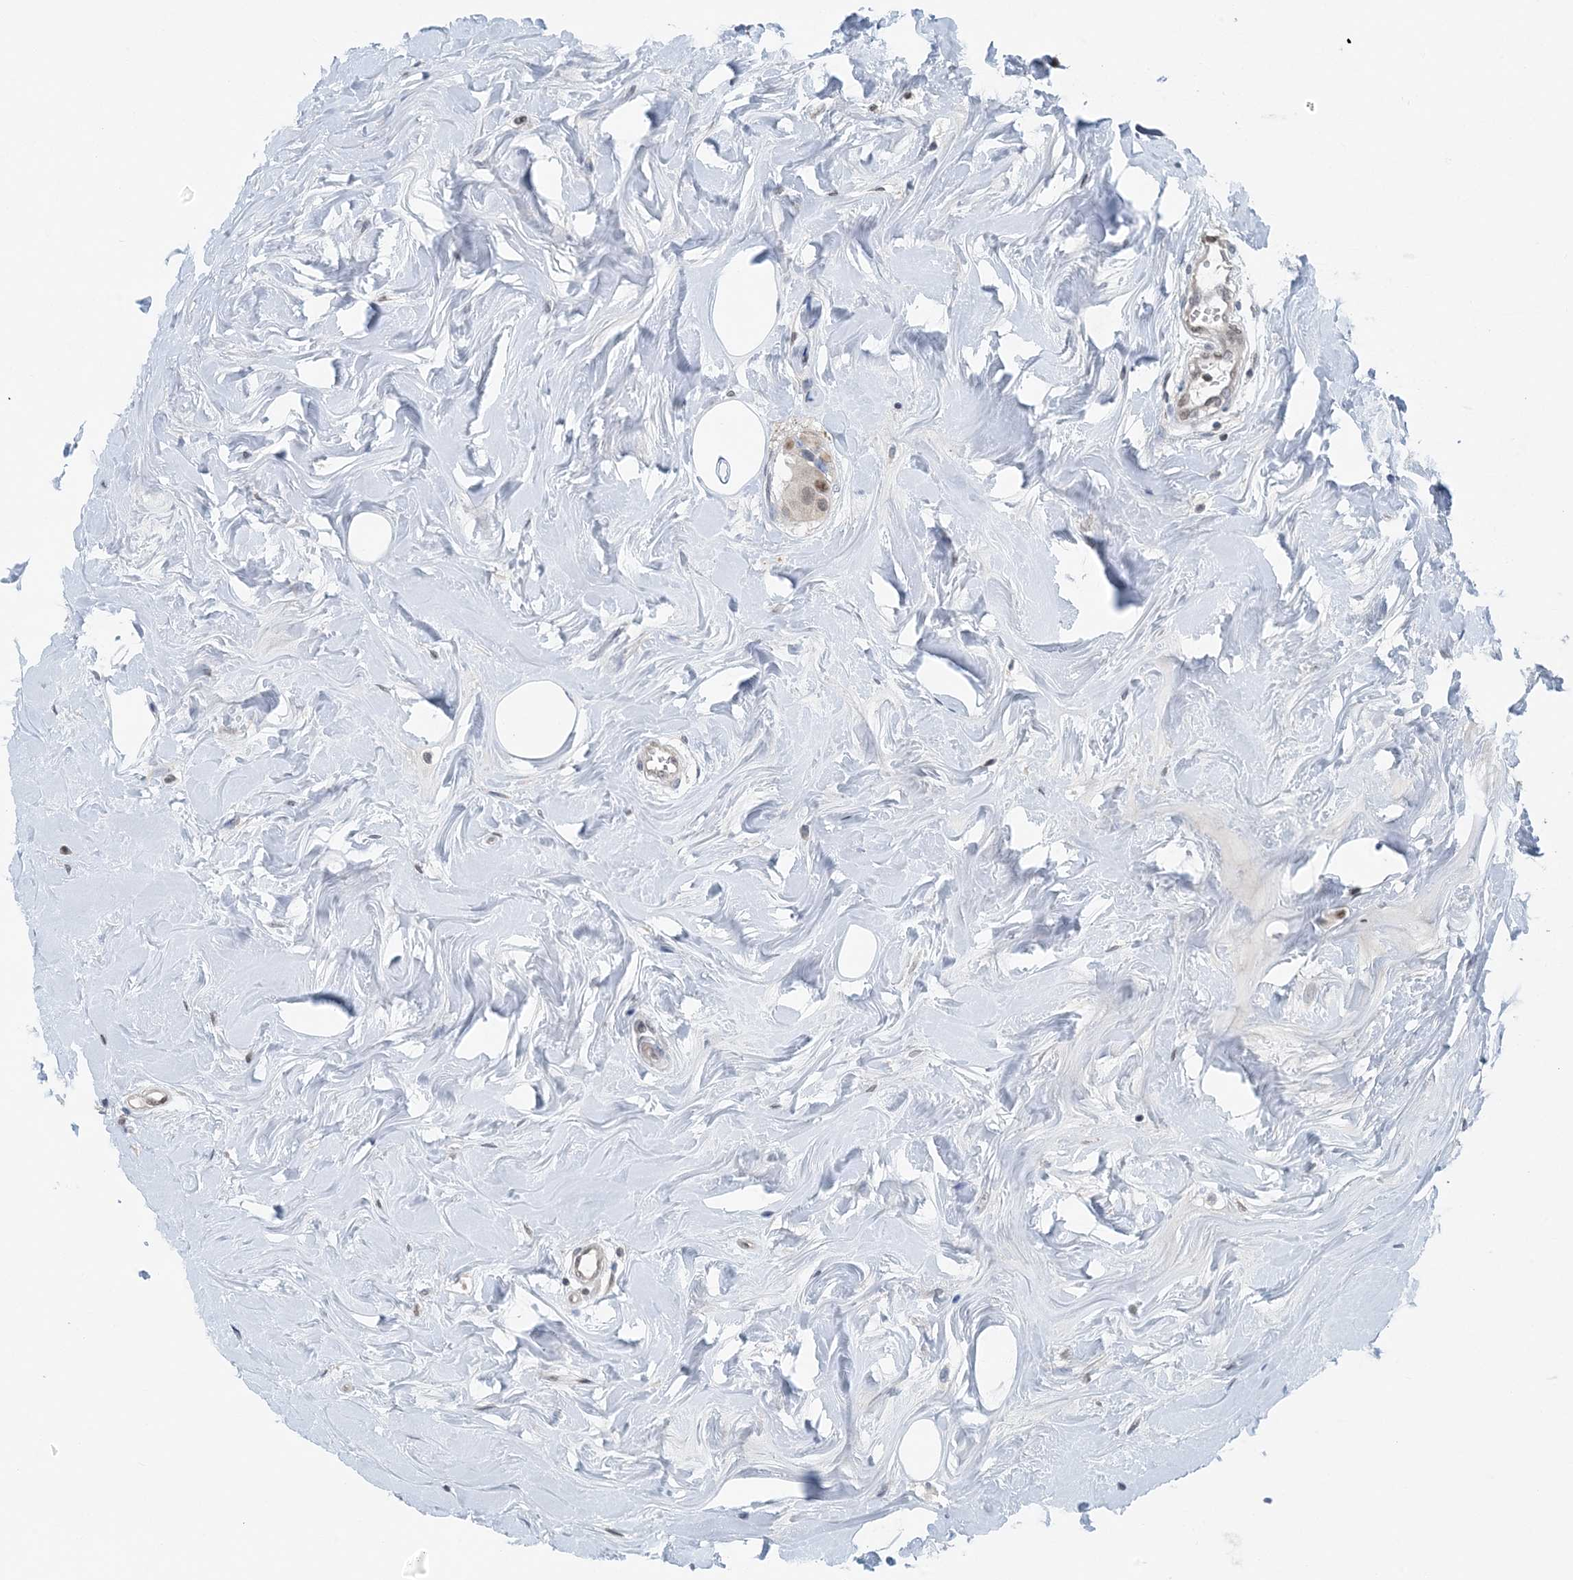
{"staining": {"intensity": "moderate", "quantity": "25%-75%", "location": "nuclear"}, "tissue": "breast cancer", "cell_type": "Tumor cells", "image_type": "cancer", "snomed": [{"axis": "morphology", "description": "Normal tissue, NOS"}, {"axis": "morphology", "description": "Duct carcinoma"}, {"axis": "topography", "description": "Breast"}], "caption": "Breast invasive ductal carcinoma stained for a protein exhibits moderate nuclear positivity in tumor cells. The staining is performed using DAB brown chromogen to label protein expression. The nuclei are counter-stained blue using hematoxylin.", "gene": "HIKESHI", "patient": {"sex": "female", "age": 39}}